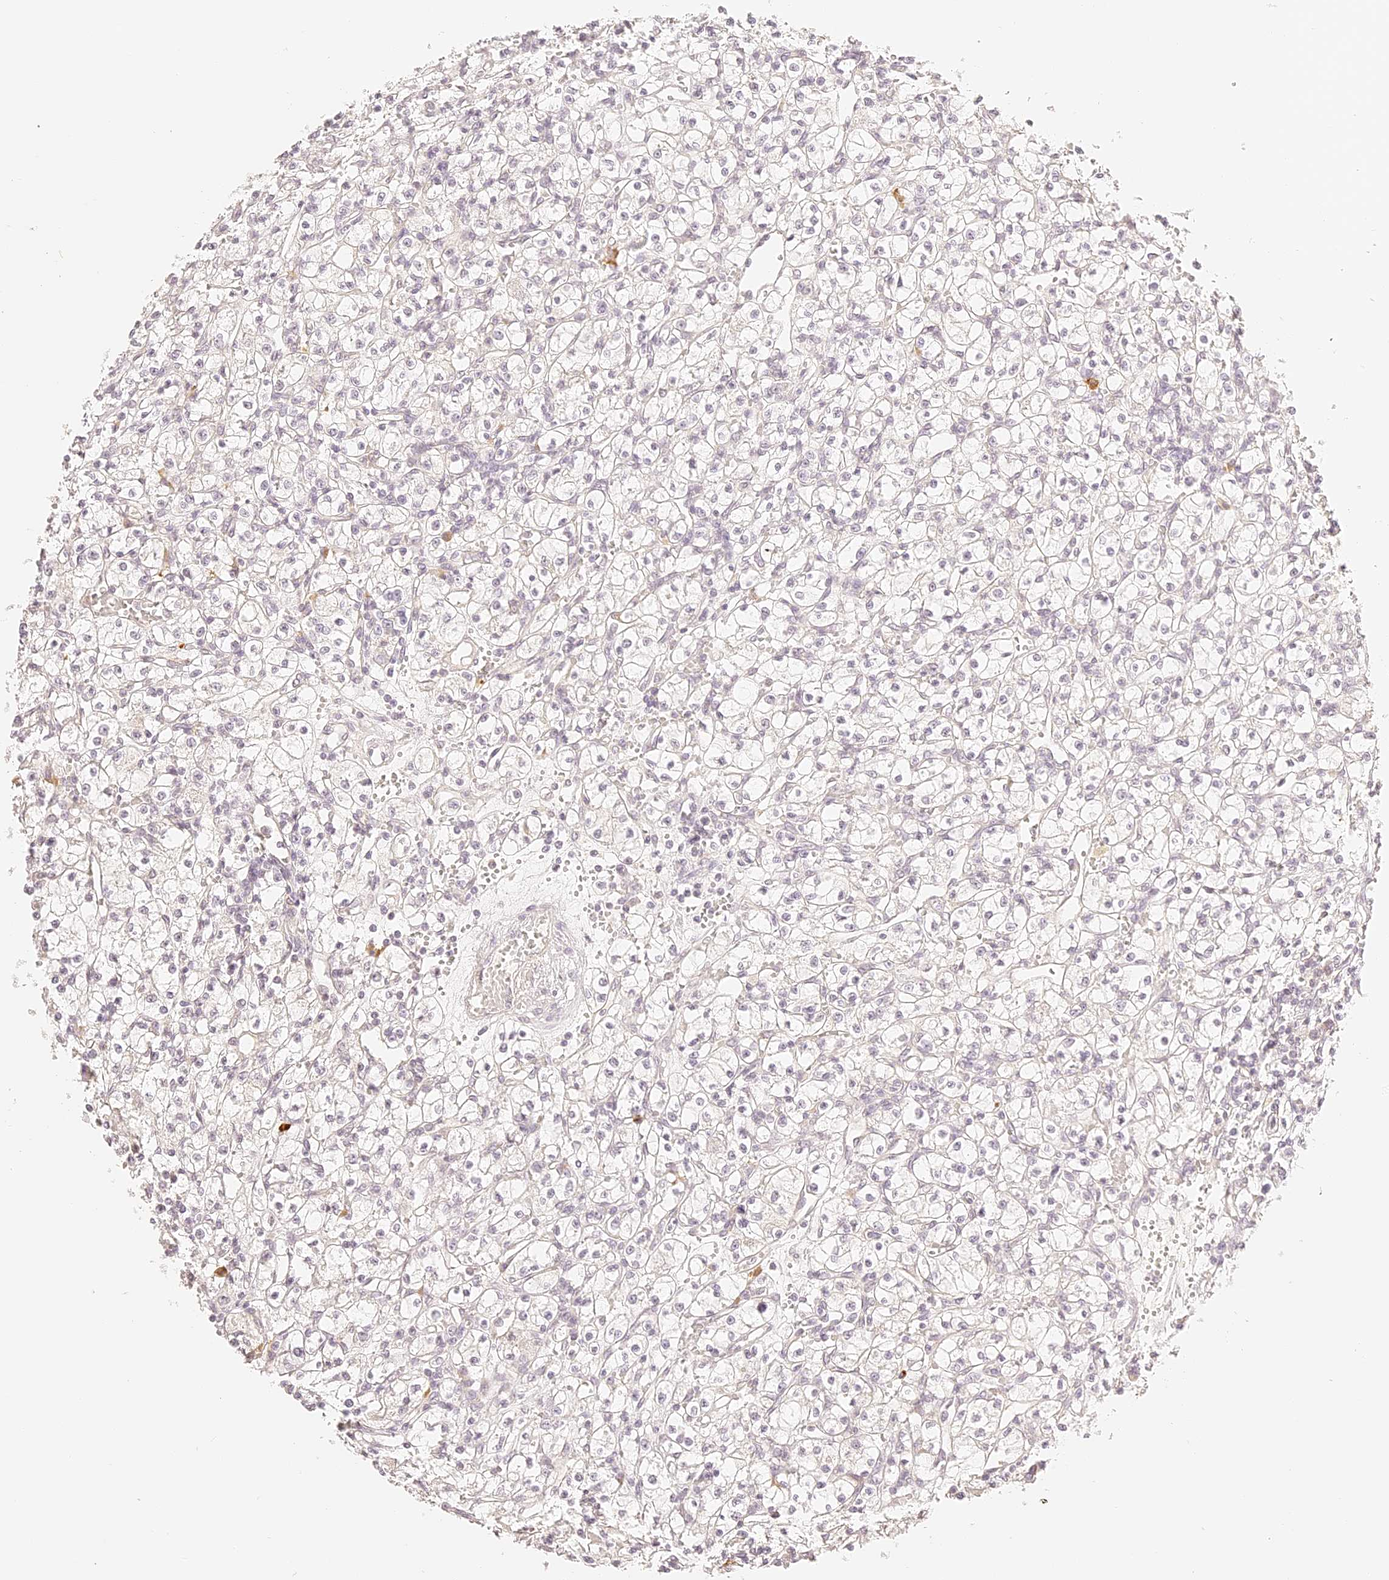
{"staining": {"intensity": "negative", "quantity": "none", "location": "none"}, "tissue": "renal cancer", "cell_type": "Tumor cells", "image_type": "cancer", "snomed": [{"axis": "morphology", "description": "Adenocarcinoma, NOS"}, {"axis": "topography", "description": "Kidney"}], "caption": "Tumor cells are negative for protein expression in human adenocarcinoma (renal).", "gene": "TRIM45", "patient": {"sex": "female", "age": 59}}